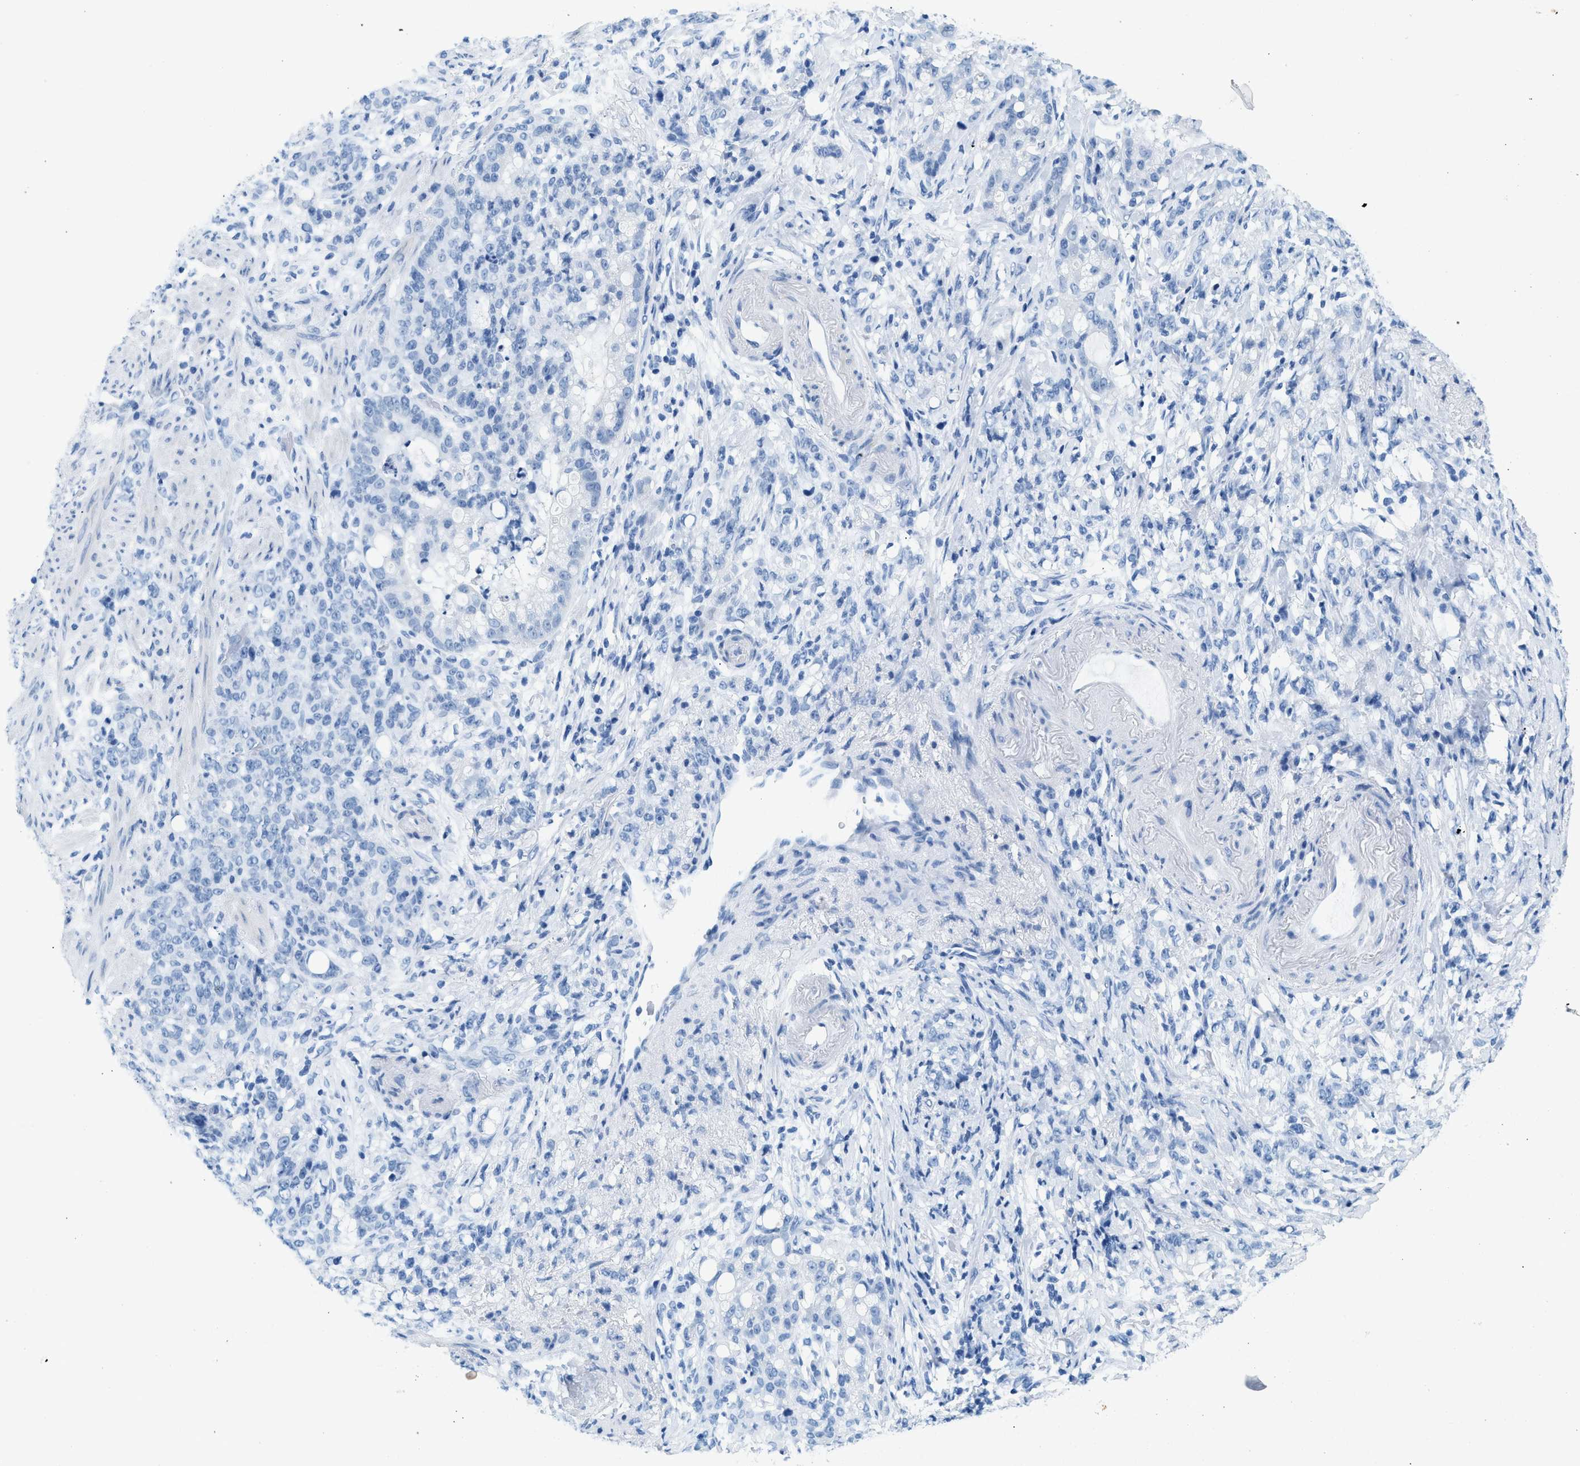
{"staining": {"intensity": "negative", "quantity": "none", "location": "none"}, "tissue": "stomach cancer", "cell_type": "Tumor cells", "image_type": "cancer", "snomed": [{"axis": "morphology", "description": "Adenocarcinoma, NOS"}, {"axis": "topography", "description": "Stomach, lower"}], "caption": "The IHC histopathology image has no significant staining in tumor cells of stomach cancer tissue.", "gene": "HHATL", "patient": {"sex": "male", "age": 88}}